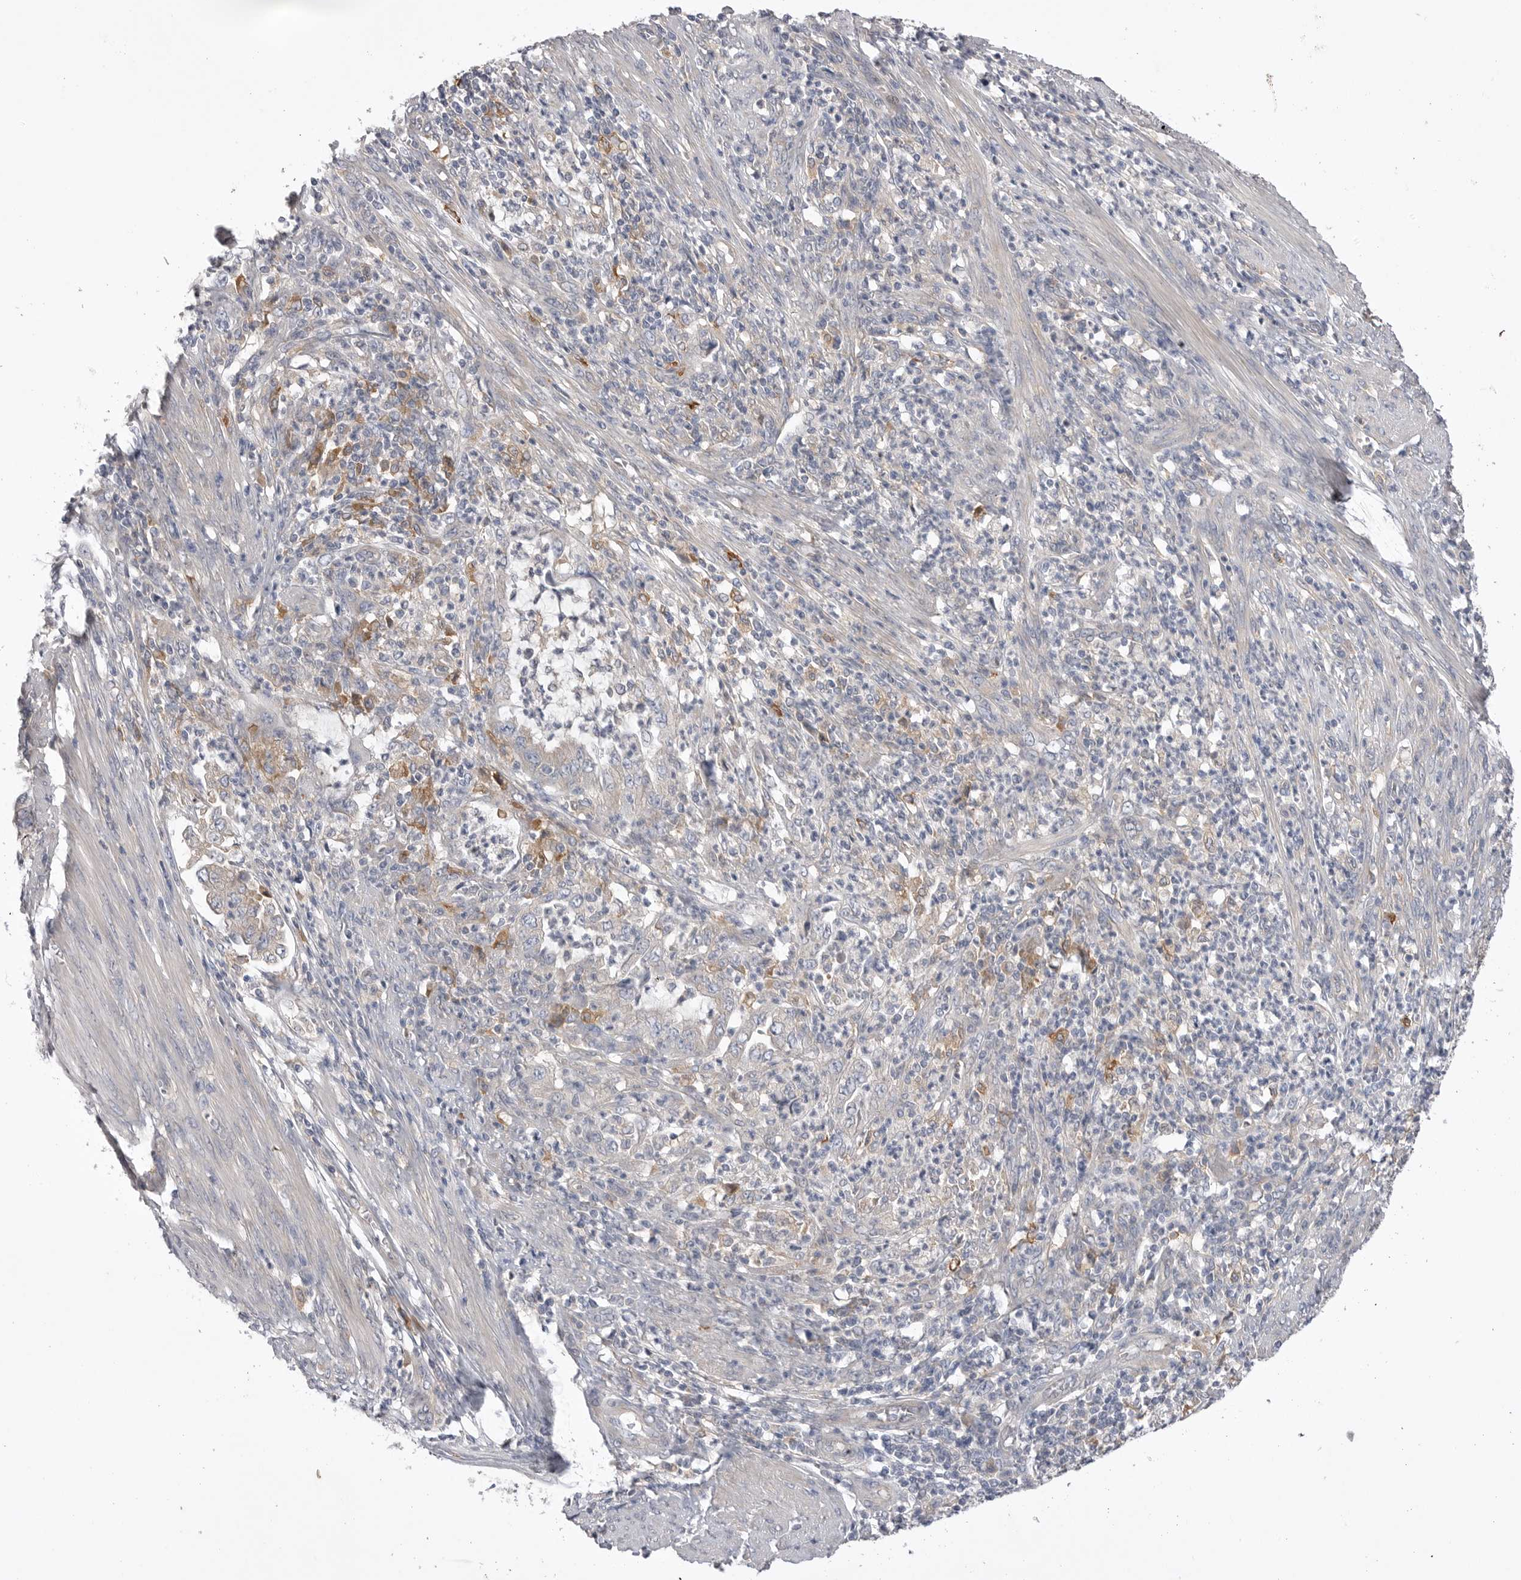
{"staining": {"intensity": "negative", "quantity": "none", "location": "none"}, "tissue": "endometrial cancer", "cell_type": "Tumor cells", "image_type": "cancer", "snomed": [{"axis": "morphology", "description": "Adenocarcinoma, NOS"}, {"axis": "topography", "description": "Endometrium"}], "caption": "The histopathology image exhibits no significant staining in tumor cells of endometrial adenocarcinoma.", "gene": "VAC14", "patient": {"sex": "female", "age": 49}}